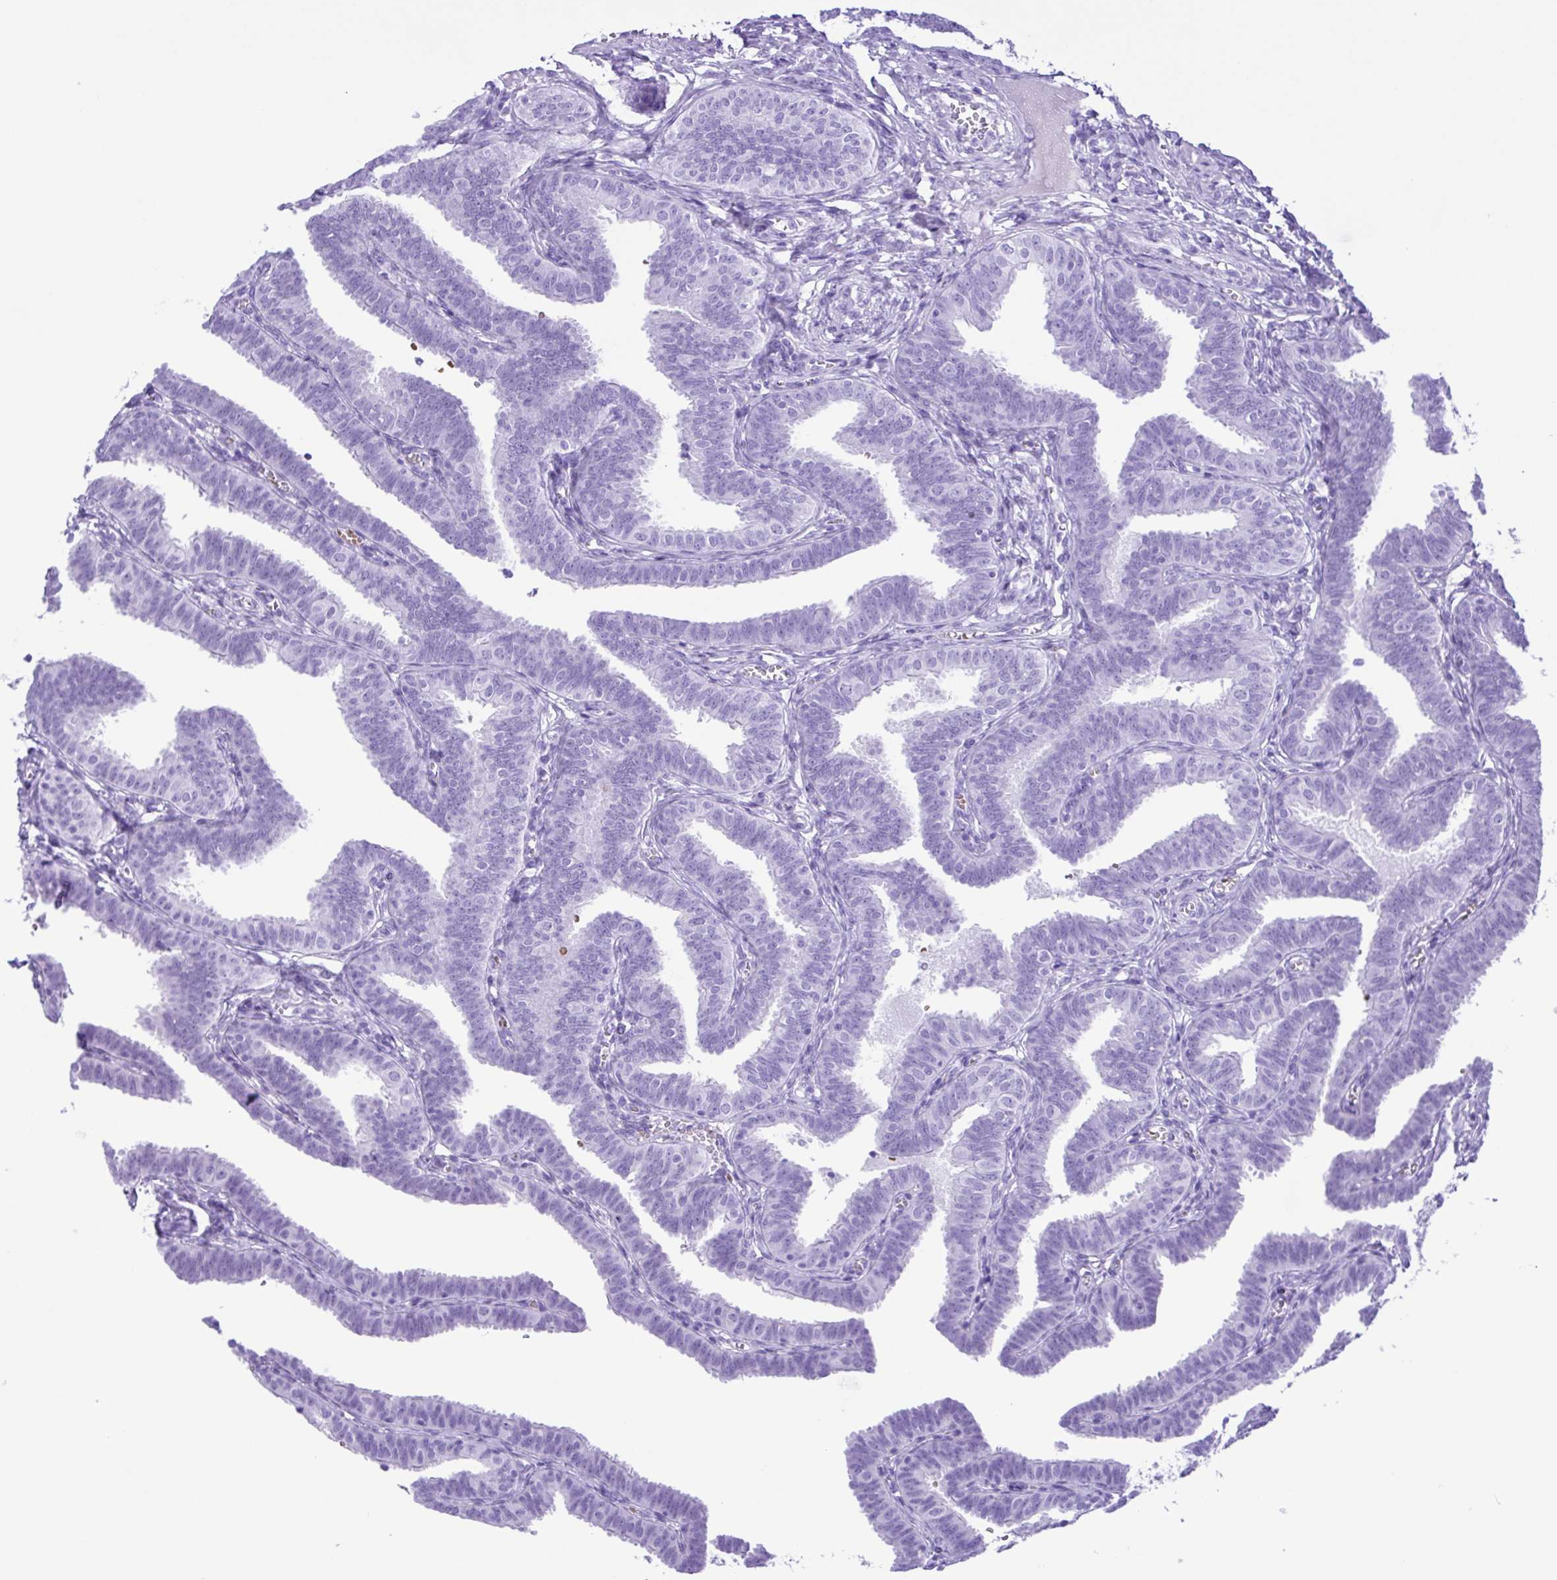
{"staining": {"intensity": "negative", "quantity": "none", "location": "none"}, "tissue": "fallopian tube", "cell_type": "Glandular cells", "image_type": "normal", "snomed": [{"axis": "morphology", "description": "Normal tissue, NOS"}, {"axis": "topography", "description": "Fallopian tube"}], "caption": "This photomicrograph is of unremarkable fallopian tube stained with immunohistochemistry (IHC) to label a protein in brown with the nuclei are counter-stained blue. There is no expression in glandular cells.", "gene": "SYT1", "patient": {"sex": "female", "age": 25}}